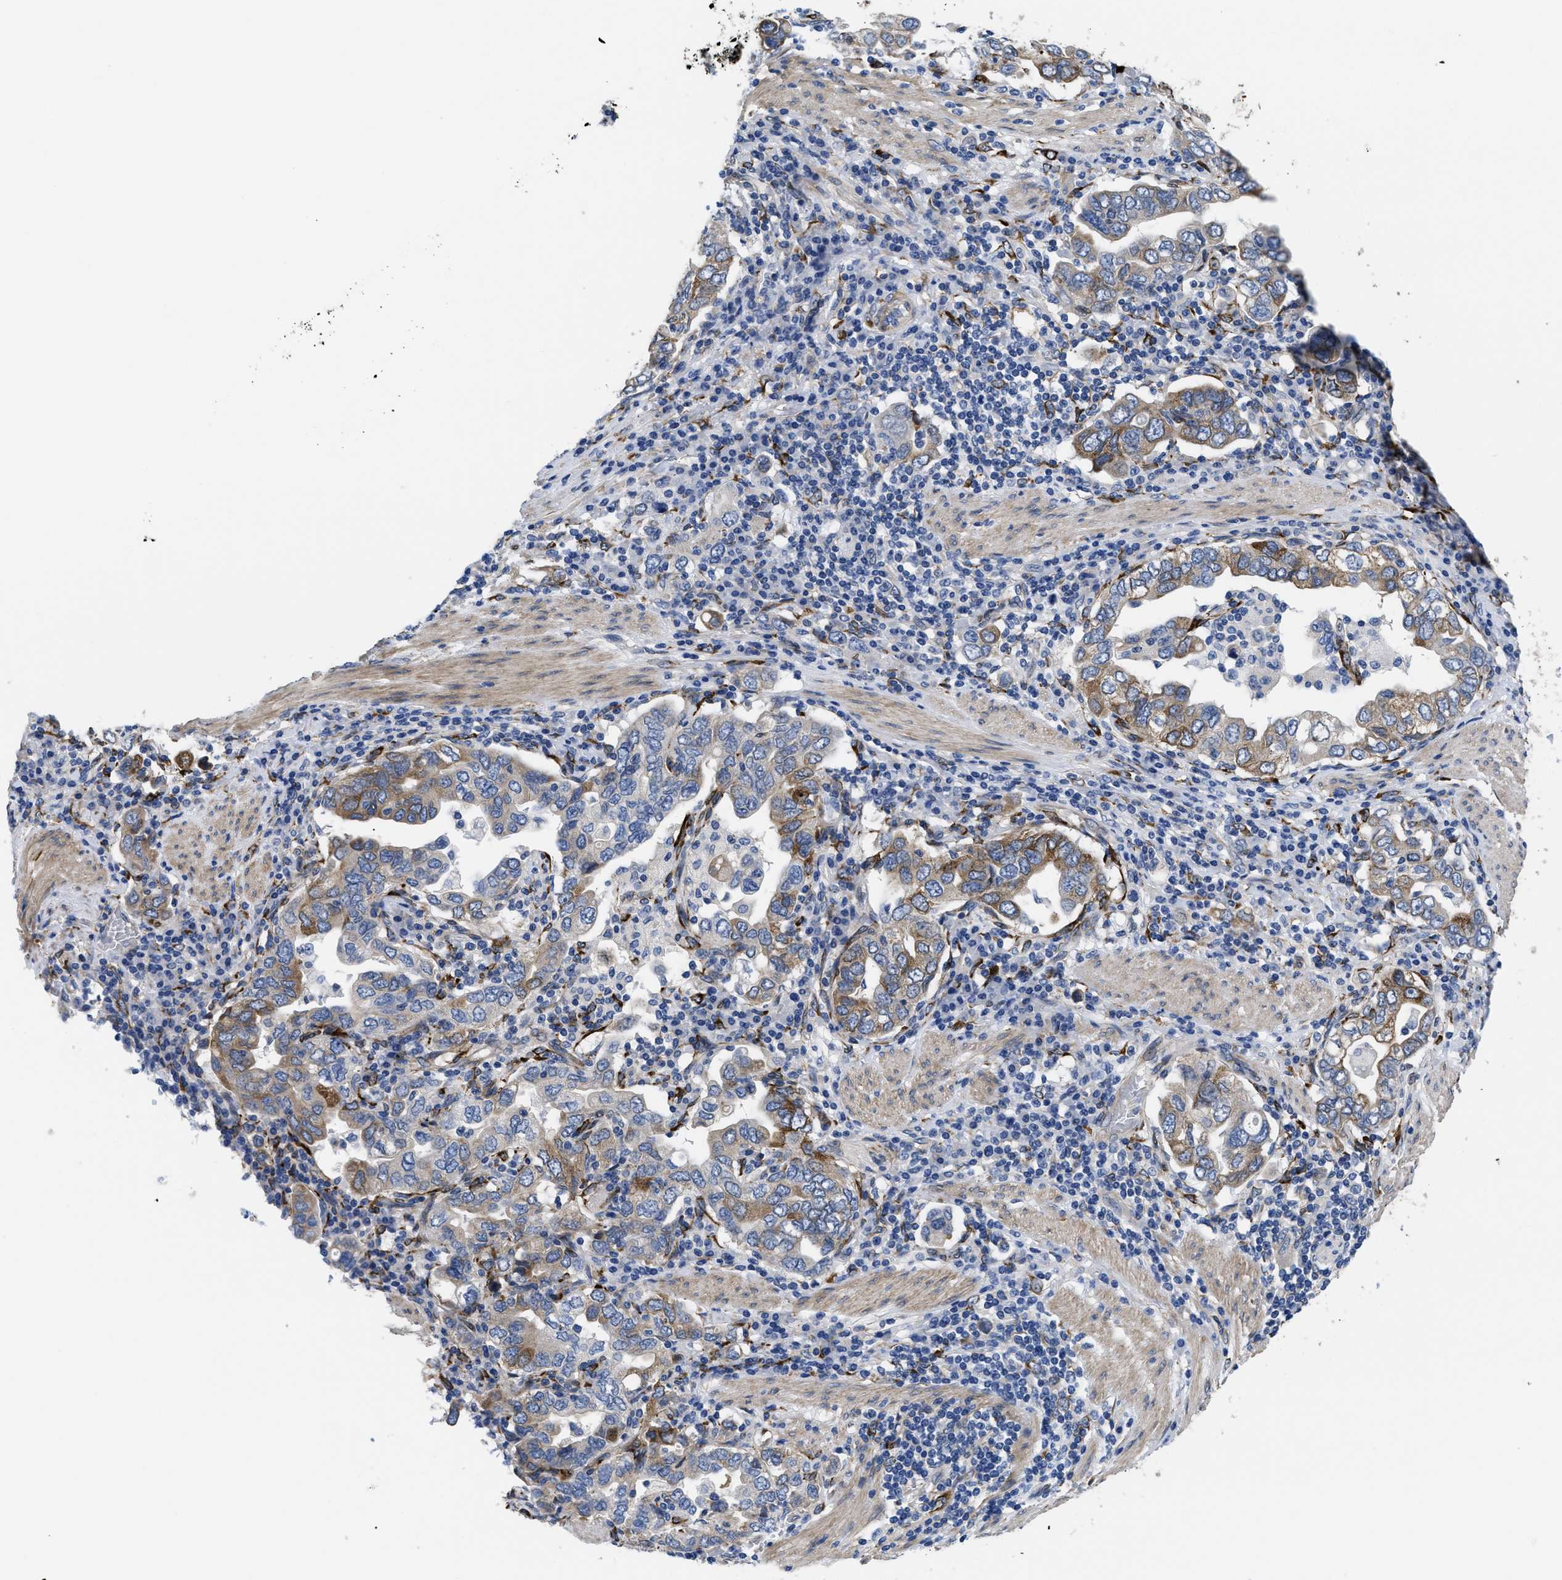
{"staining": {"intensity": "weak", "quantity": "25%-75%", "location": "cytoplasmic/membranous"}, "tissue": "stomach cancer", "cell_type": "Tumor cells", "image_type": "cancer", "snomed": [{"axis": "morphology", "description": "Adenocarcinoma, NOS"}, {"axis": "topography", "description": "Stomach, upper"}], "caption": "A micrograph of stomach cancer stained for a protein demonstrates weak cytoplasmic/membranous brown staining in tumor cells. Immunohistochemistry (ihc) stains the protein in brown and the nuclei are stained blue.", "gene": "SQLE", "patient": {"sex": "male", "age": 62}}